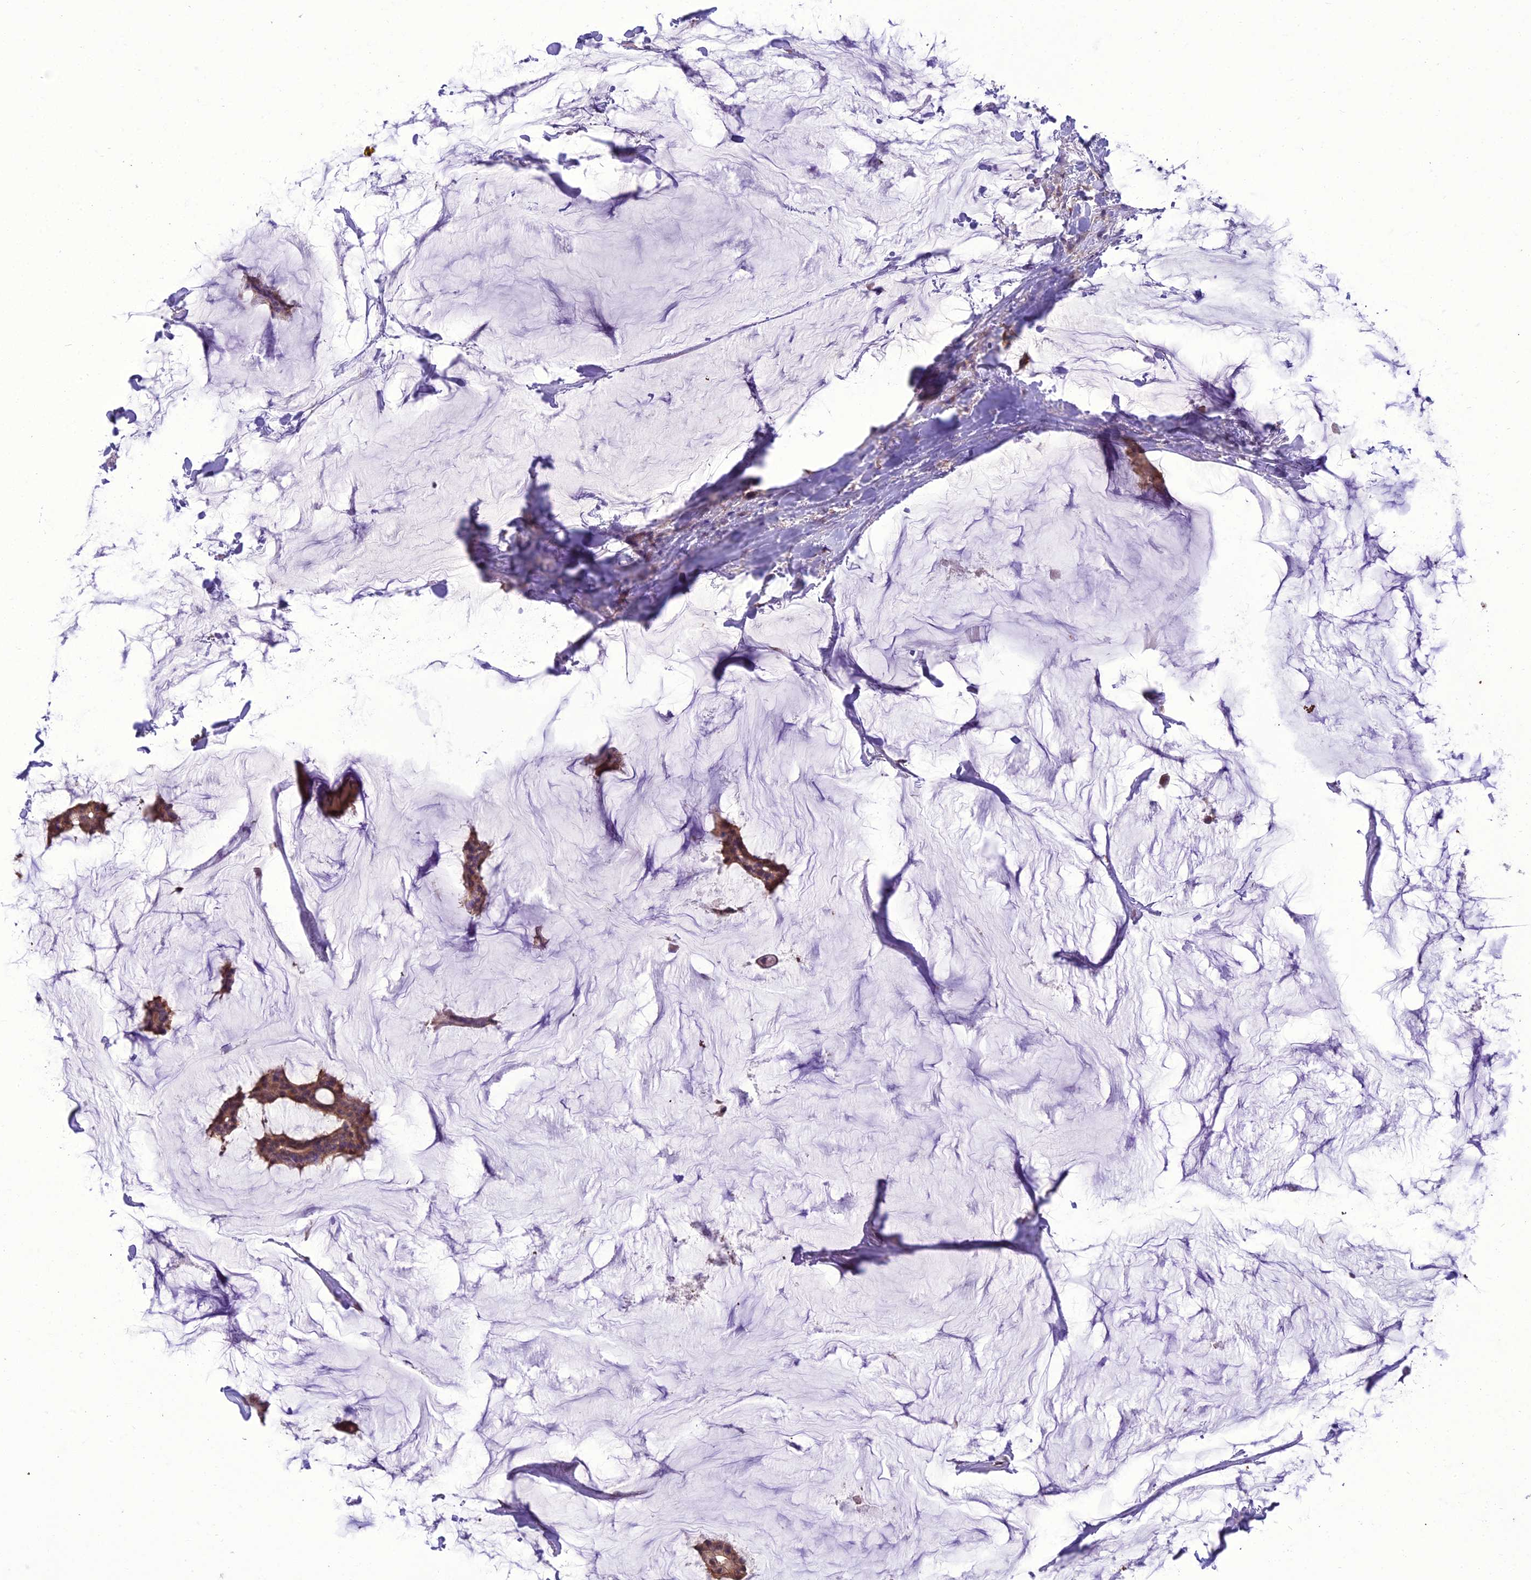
{"staining": {"intensity": "moderate", "quantity": ">75%", "location": "cytoplasmic/membranous,nuclear"}, "tissue": "breast cancer", "cell_type": "Tumor cells", "image_type": "cancer", "snomed": [{"axis": "morphology", "description": "Duct carcinoma"}, {"axis": "topography", "description": "Breast"}], "caption": "Moderate cytoplasmic/membranous and nuclear positivity is seen in about >75% of tumor cells in breast invasive ductal carcinoma. The protein of interest is stained brown, and the nuclei are stained in blue (DAB (3,3'-diaminobenzidine) IHC with brightfield microscopy, high magnification).", "gene": "BORCS6", "patient": {"sex": "female", "age": 93}}